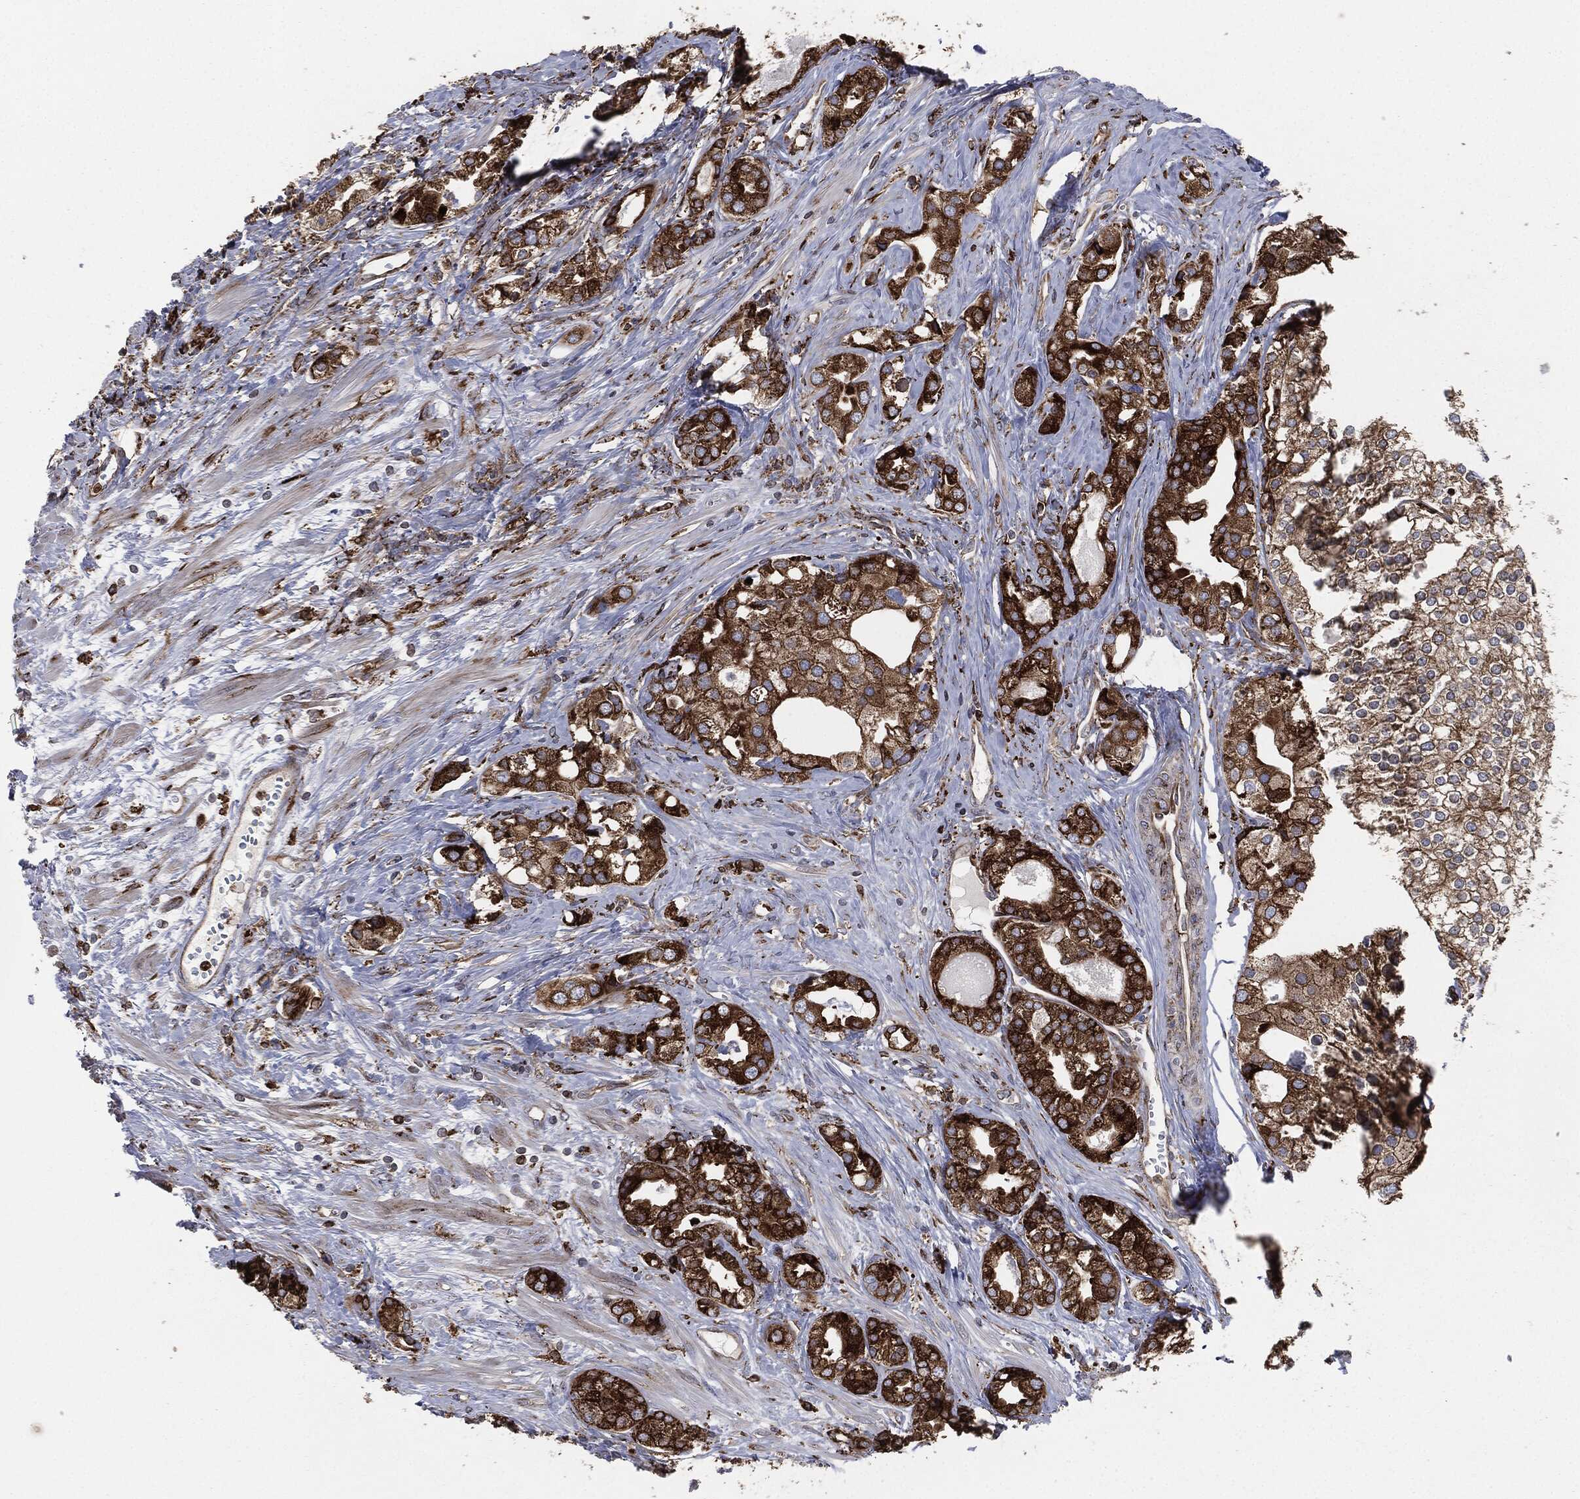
{"staining": {"intensity": "strong", "quantity": ">75%", "location": "cytoplasmic/membranous"}, "tissue": "prostate cancer", "cell_type": "Tumor cells", "image_type": "cancer", "snomed": [{"axis": "morphology", "description": "Adenocarcinoma, NOS"}, {"axis": "topography", "description": "Prostate and seminal vesicle, NOS"}, {"axis": "topography", "description": "Prostate"}], "caption": "IHC (DAB (3,3'-diaminobenzidine)) staining of human prostate cancer displays strong cytoplasmic/membranous protein staining in approximately >75% of tumor cells. (DAB (3,3'-diaminobenzidine) = brown stain, brightfield microscopy at high magnification).", "gene": "CALR", "patient": {"sex": "male", "age": 62}}